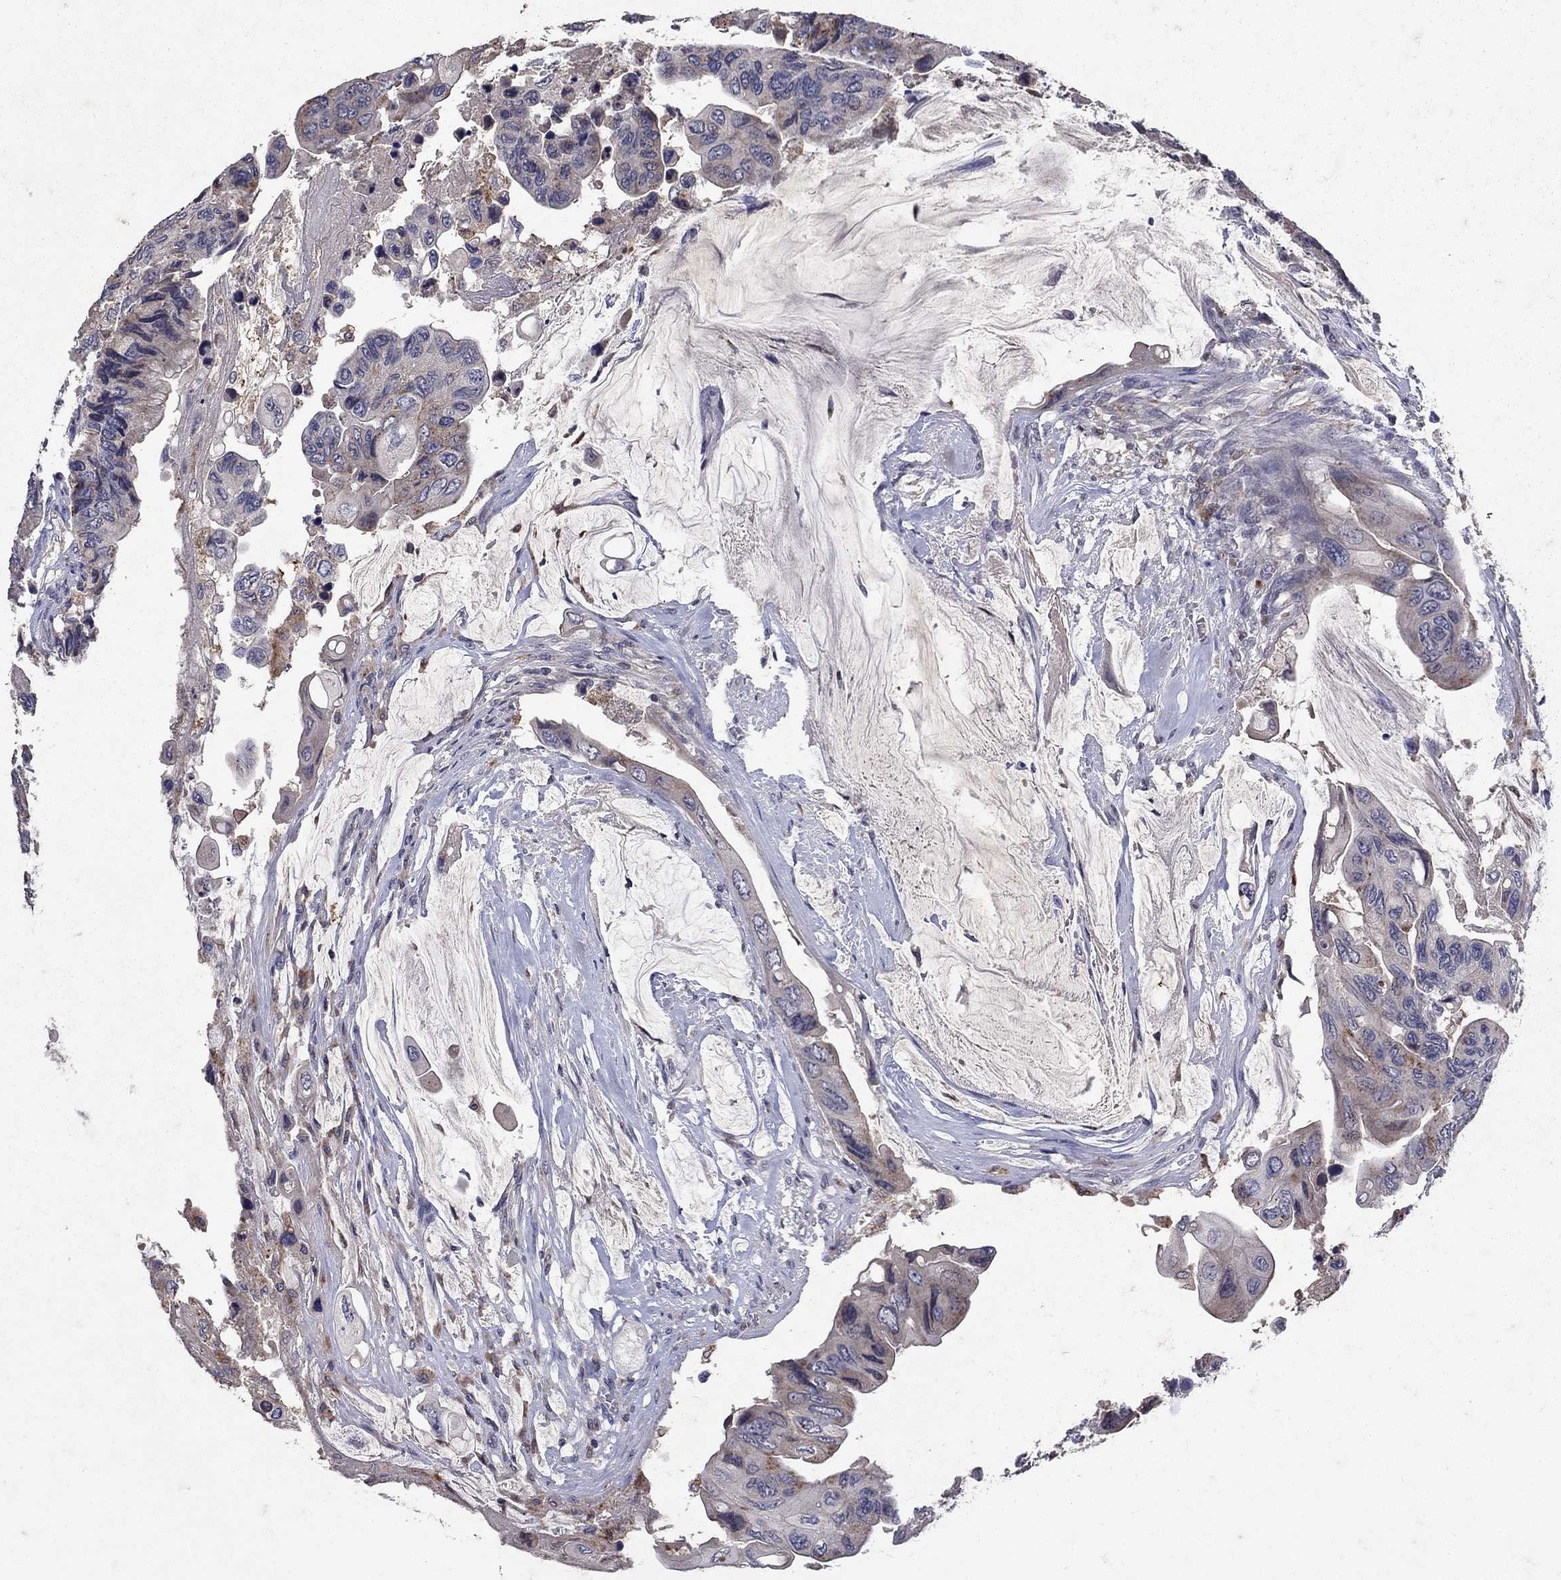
{"staining": {"intensity": "moderate", "quantity": "<25%", "location": "cytoplasmic/membranous"}, "tissue": "colorectal cancer", "cell_type": "Tumor cells", "image_type": "cancer", "snomed": [{"axis": "morphology", "description": "Adenocarcinoma, NOS"}, {"axis": "topography", "description": "Rectum"}], "caption": "A histopathology image of human colorectal adenocarcinoma stained for a protein displays moderate cytoplasmic/membranous brown staining in tumor cells. (DAB = brown stain, brightfield microscopy at high magnification).", "gene": "NPC2", "patient": {"sex": "male", "age": 63}}